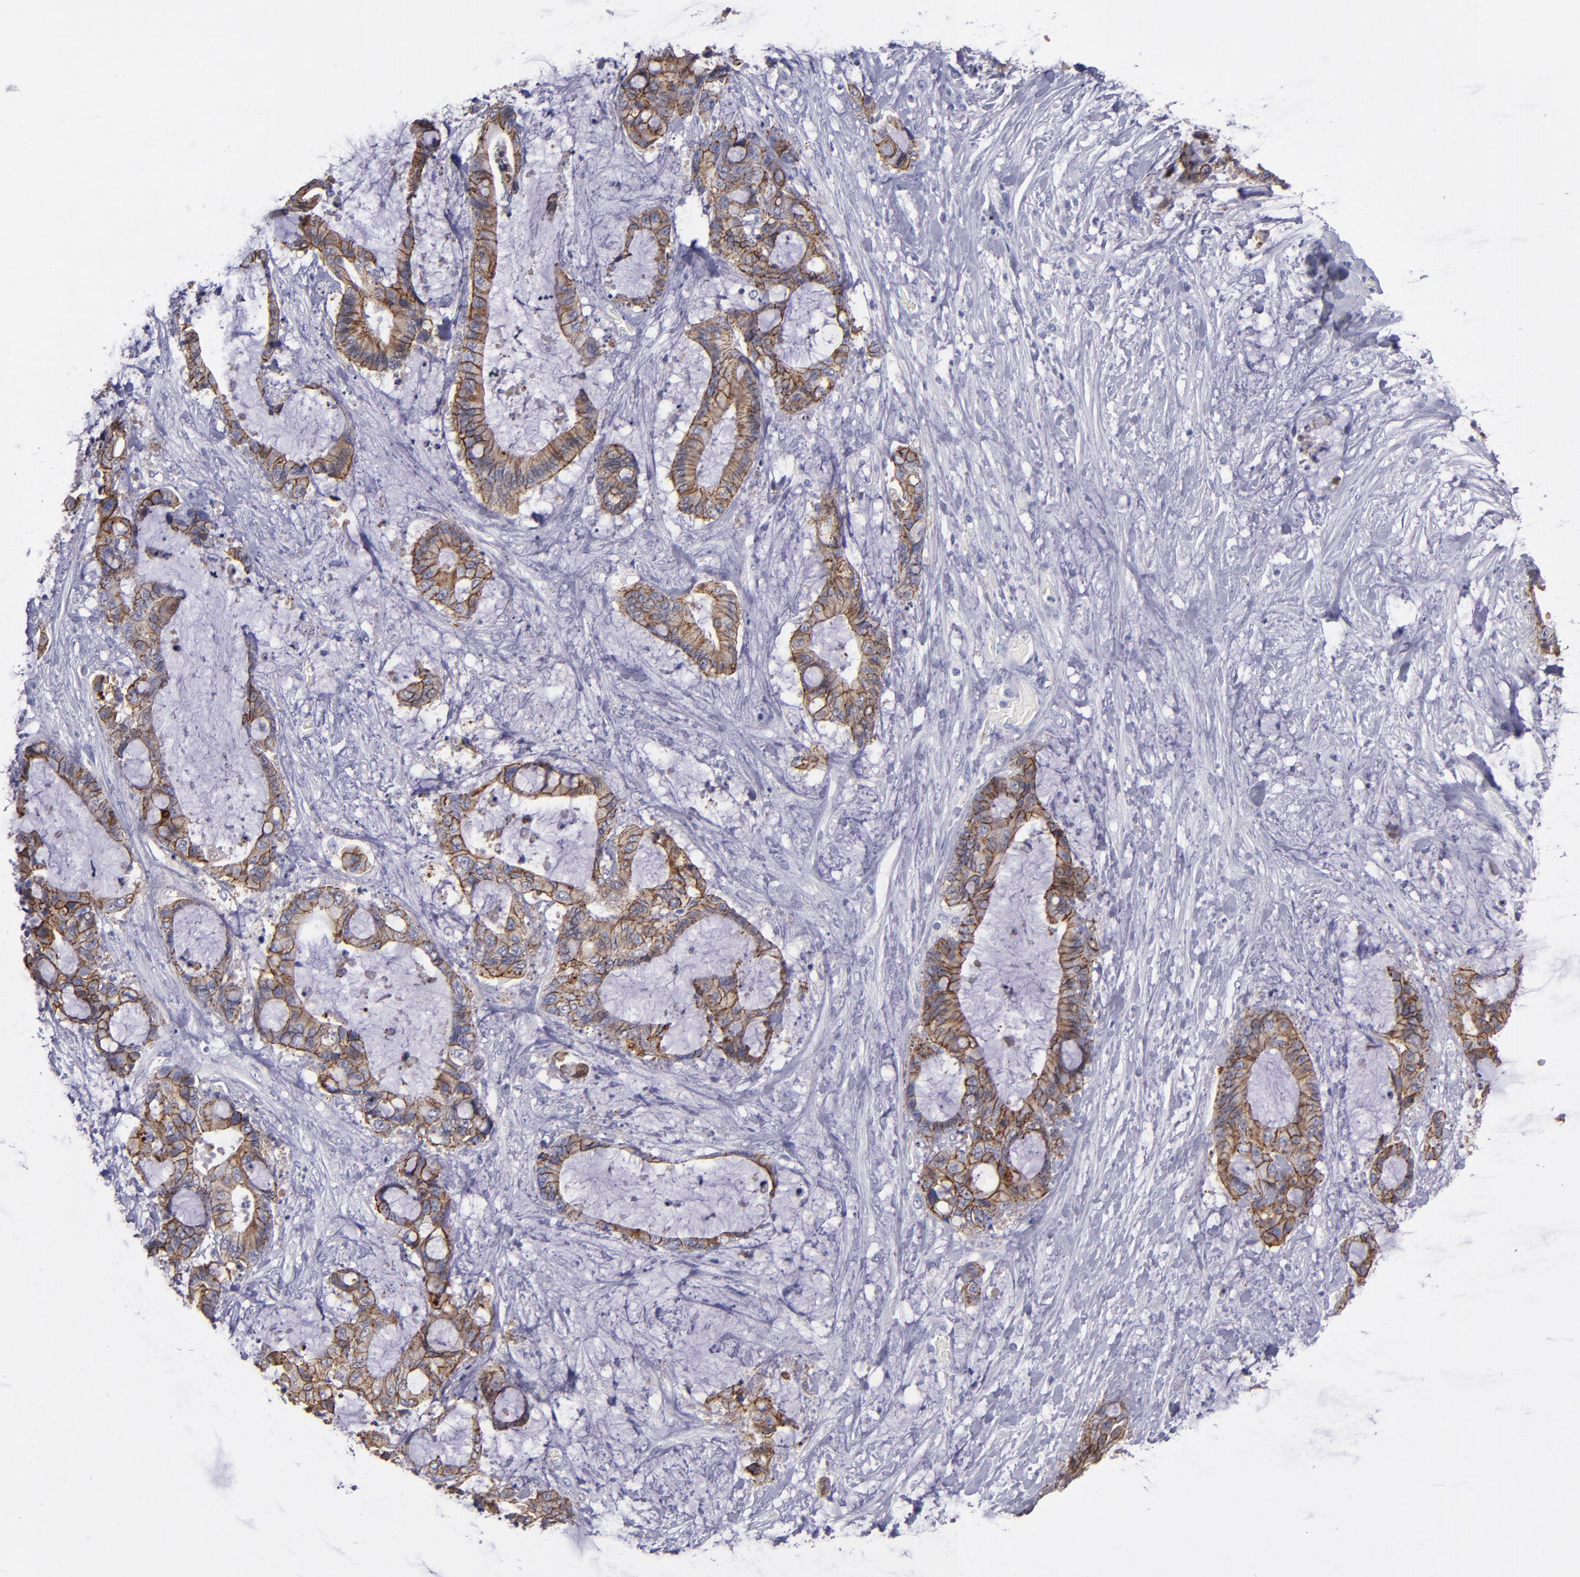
{"staining": {"intensity": "strong", "quantity": ">75%", "location": "cytoplasmic/membranous"}, "tissue": "liver cancer", "cell_type": "Tumor cells", "image_type": "cancer", "snomed": [{"axis": "morphology", "description": "Cholangiocarcinoma"}, {"axis": "topography", "description": "Liver"}], "caption": "The immunohistochemical stain labels strong cytoplasmic/membranous positivity in tumor cells of liver cholangiocarcinoma tissue.", "gene": "CDH3", "patient": {"sex": "female", "age": 73}}